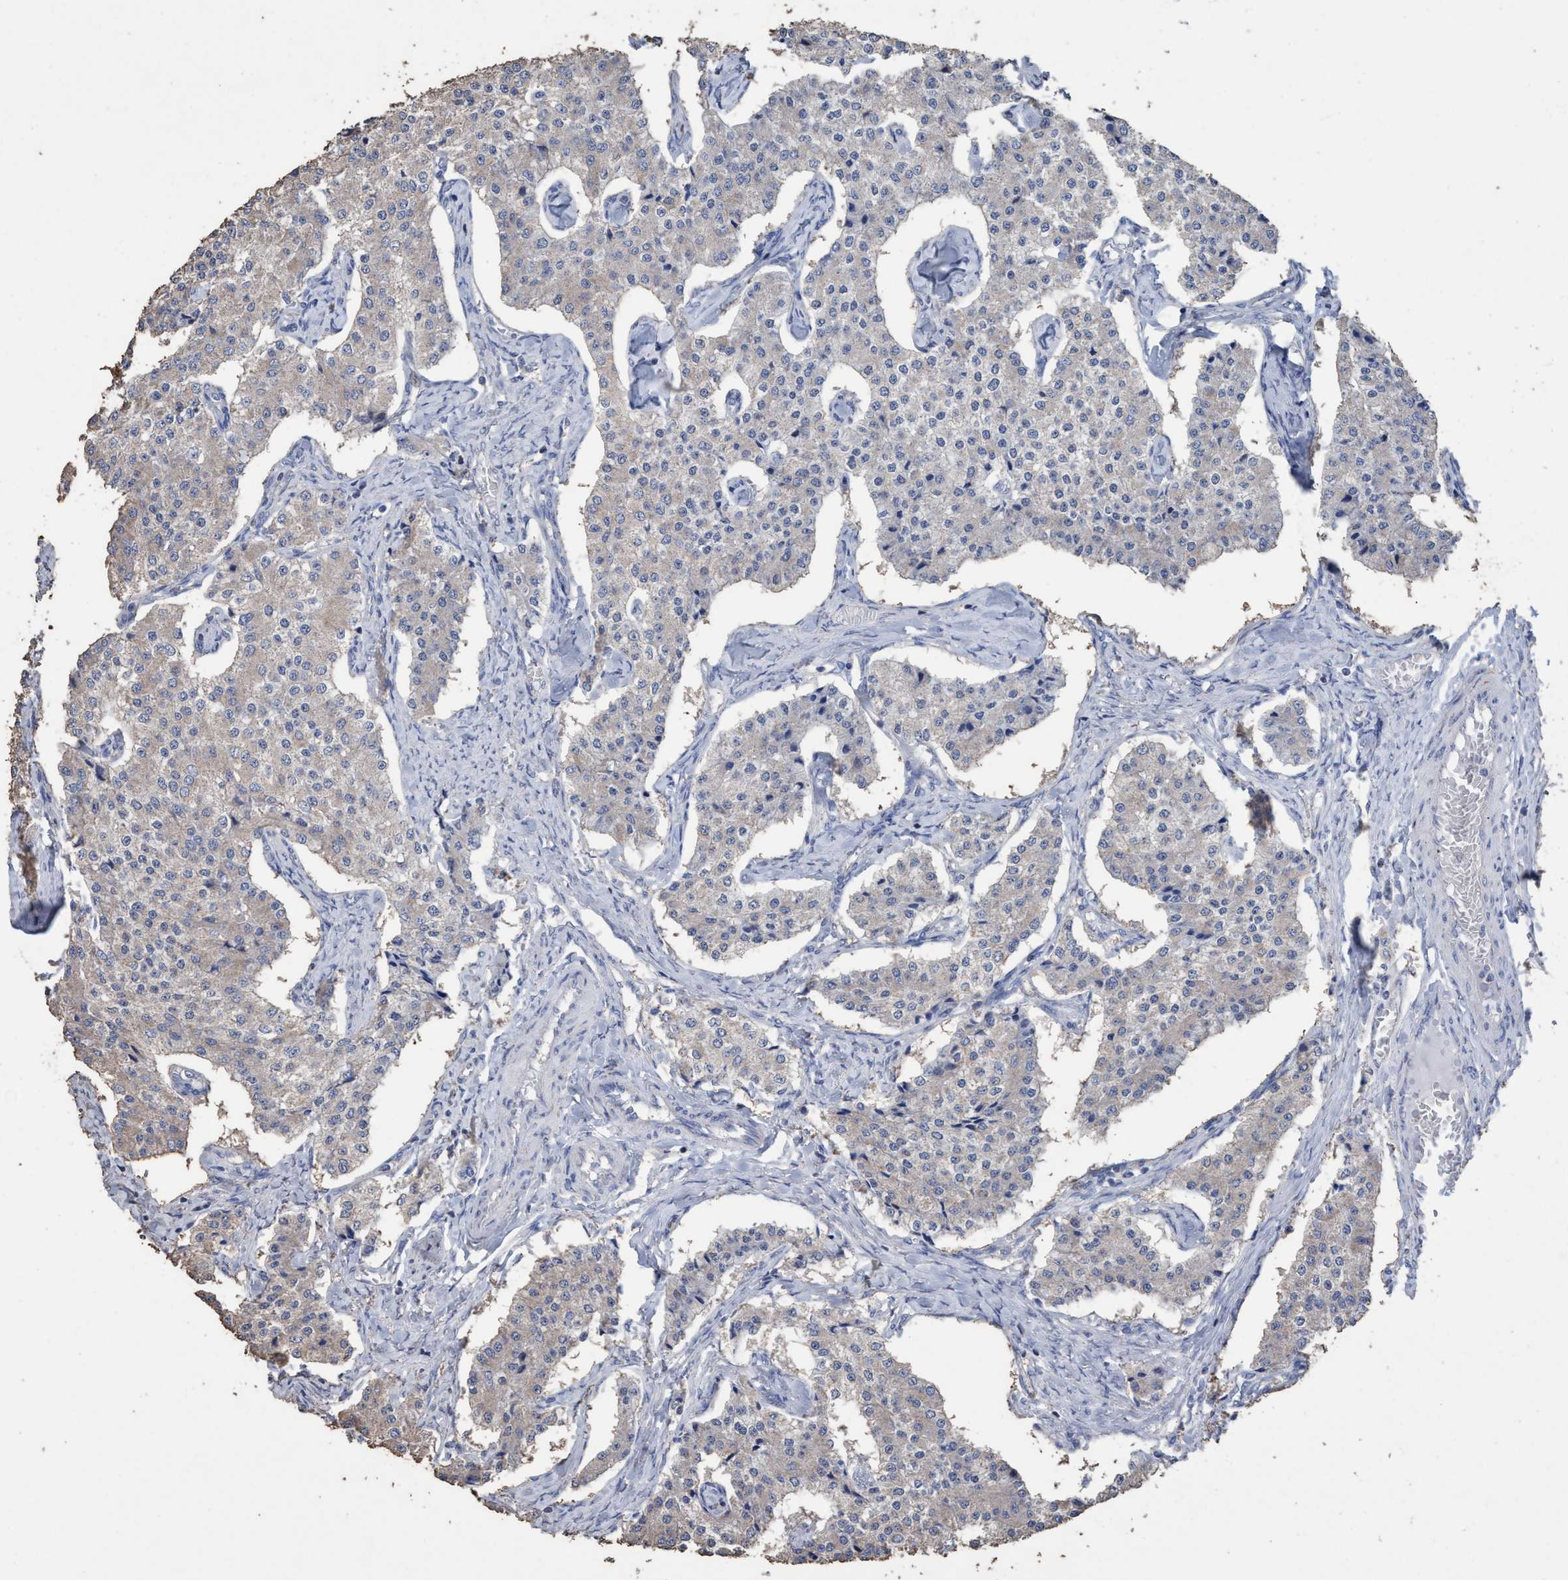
{"staining": {"intensity": "negative", "quantity": "none", "location": "none"}, "tissue": "carcinoid", "cell_type": "Tumor cells", "image_type": "cancer", "snomed": [{"axis": "morphology", "description": "Carcinoid, malignant, NOS"}, {"axis": "topography", "description": "Colon"}], "caption": "This is a micrograph of IHC staining of malignant carcinoid, which shows no positivity in tumor cells.", "gene": "RSAD1", "patient": {"sex": "female", "age": 52}}